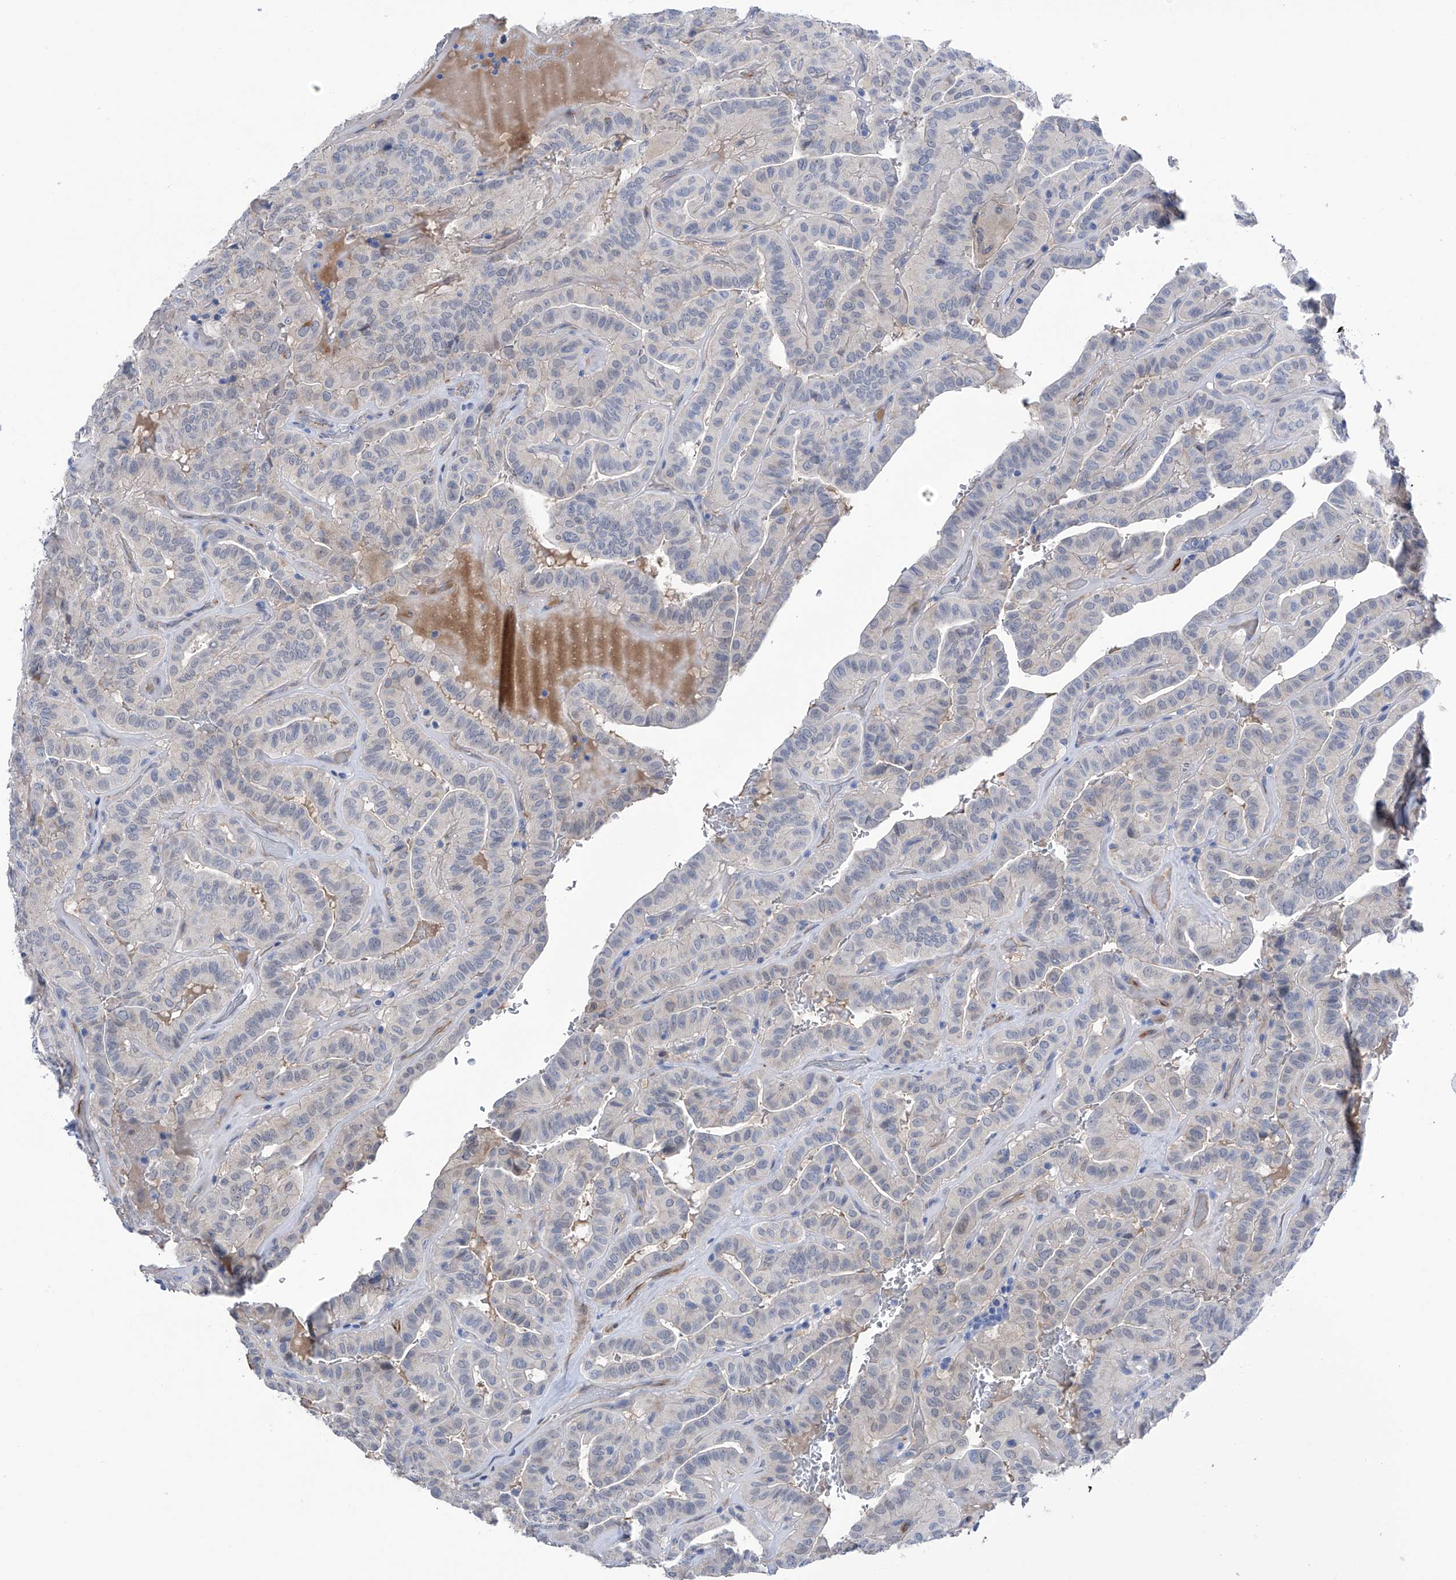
{"staining": {"intensity": "negative", "quantity": "none", "location": "none"}, "tissue": "thyroid cancer", "cell_type": "Tumor cells", "image_type": "cancer", "snomed": [{"axis": "morphology", "description": "Papillary adenocarcinoma, NOS"}, {"axis": "topography", "description": "Thyroid gland"}], "caption": "Tumor cells show no significant protein expression in thyroid cancer (papillary adenocarcinoma). The staining was performed using DAB to visualize the protein expression in brown, while the nuclei were stained in blue with hematoxylin (Magnification: 20x).", "gene": "PGM3", "patient": {"sex": "male", "age": 77}}